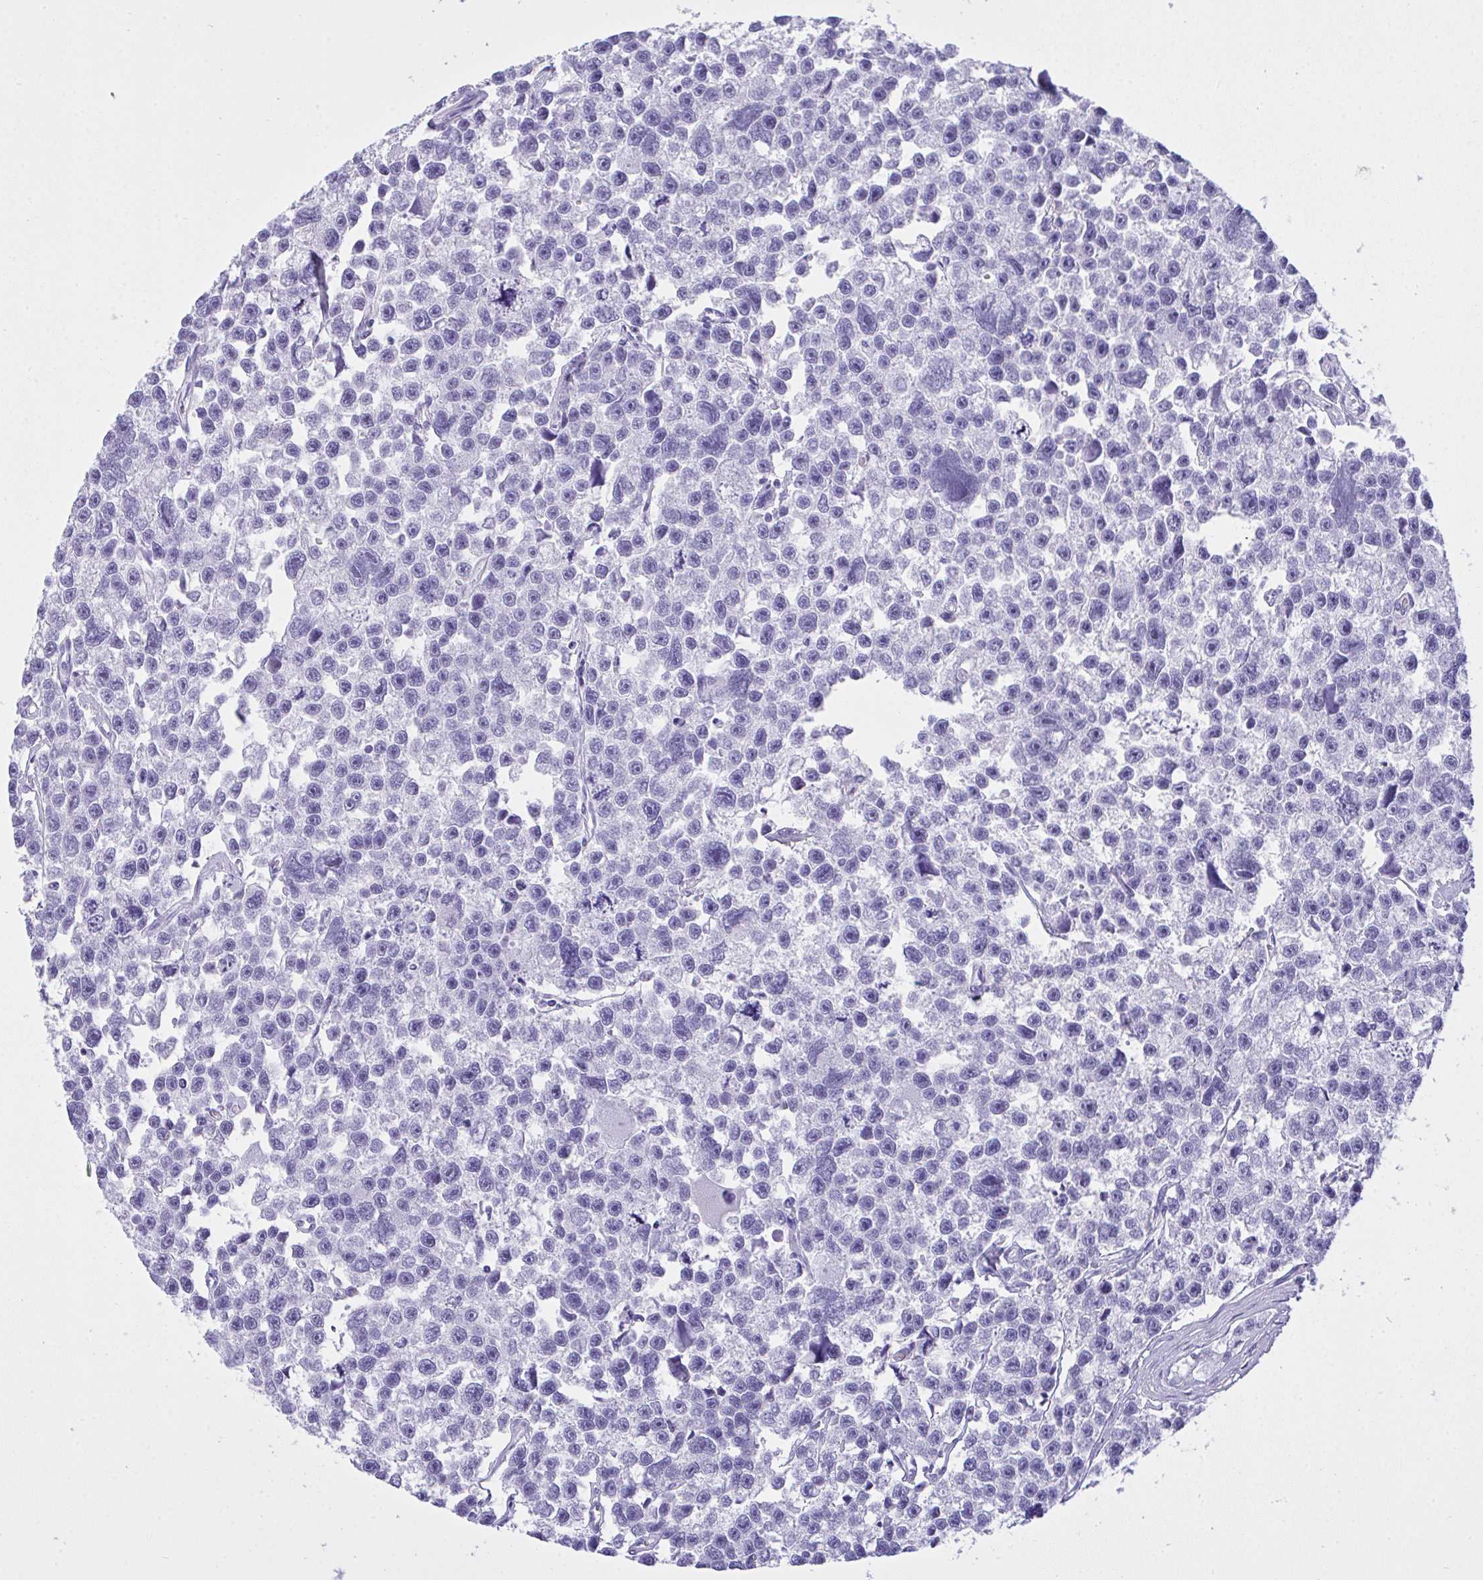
{"staining": {"intensity": "negative", "quantity": "none", "location": "none"}, "tissue": "testis cancer", "cell_type": "Tumor cells", "image_type": "cancer", "snomed": [{"axis": "morphology", "description": "Seminoma, NOS"}, {"axis": "topography", "description": "Testis"}], "caption": "This micrograph is of testis cancer stained with IHC to label a protein in brown with the nuclei are counter-stained blue. There is no expression in tumor cells.", "gene": "AKR1D1", "patient": {"sex": "male", "age": 26}}